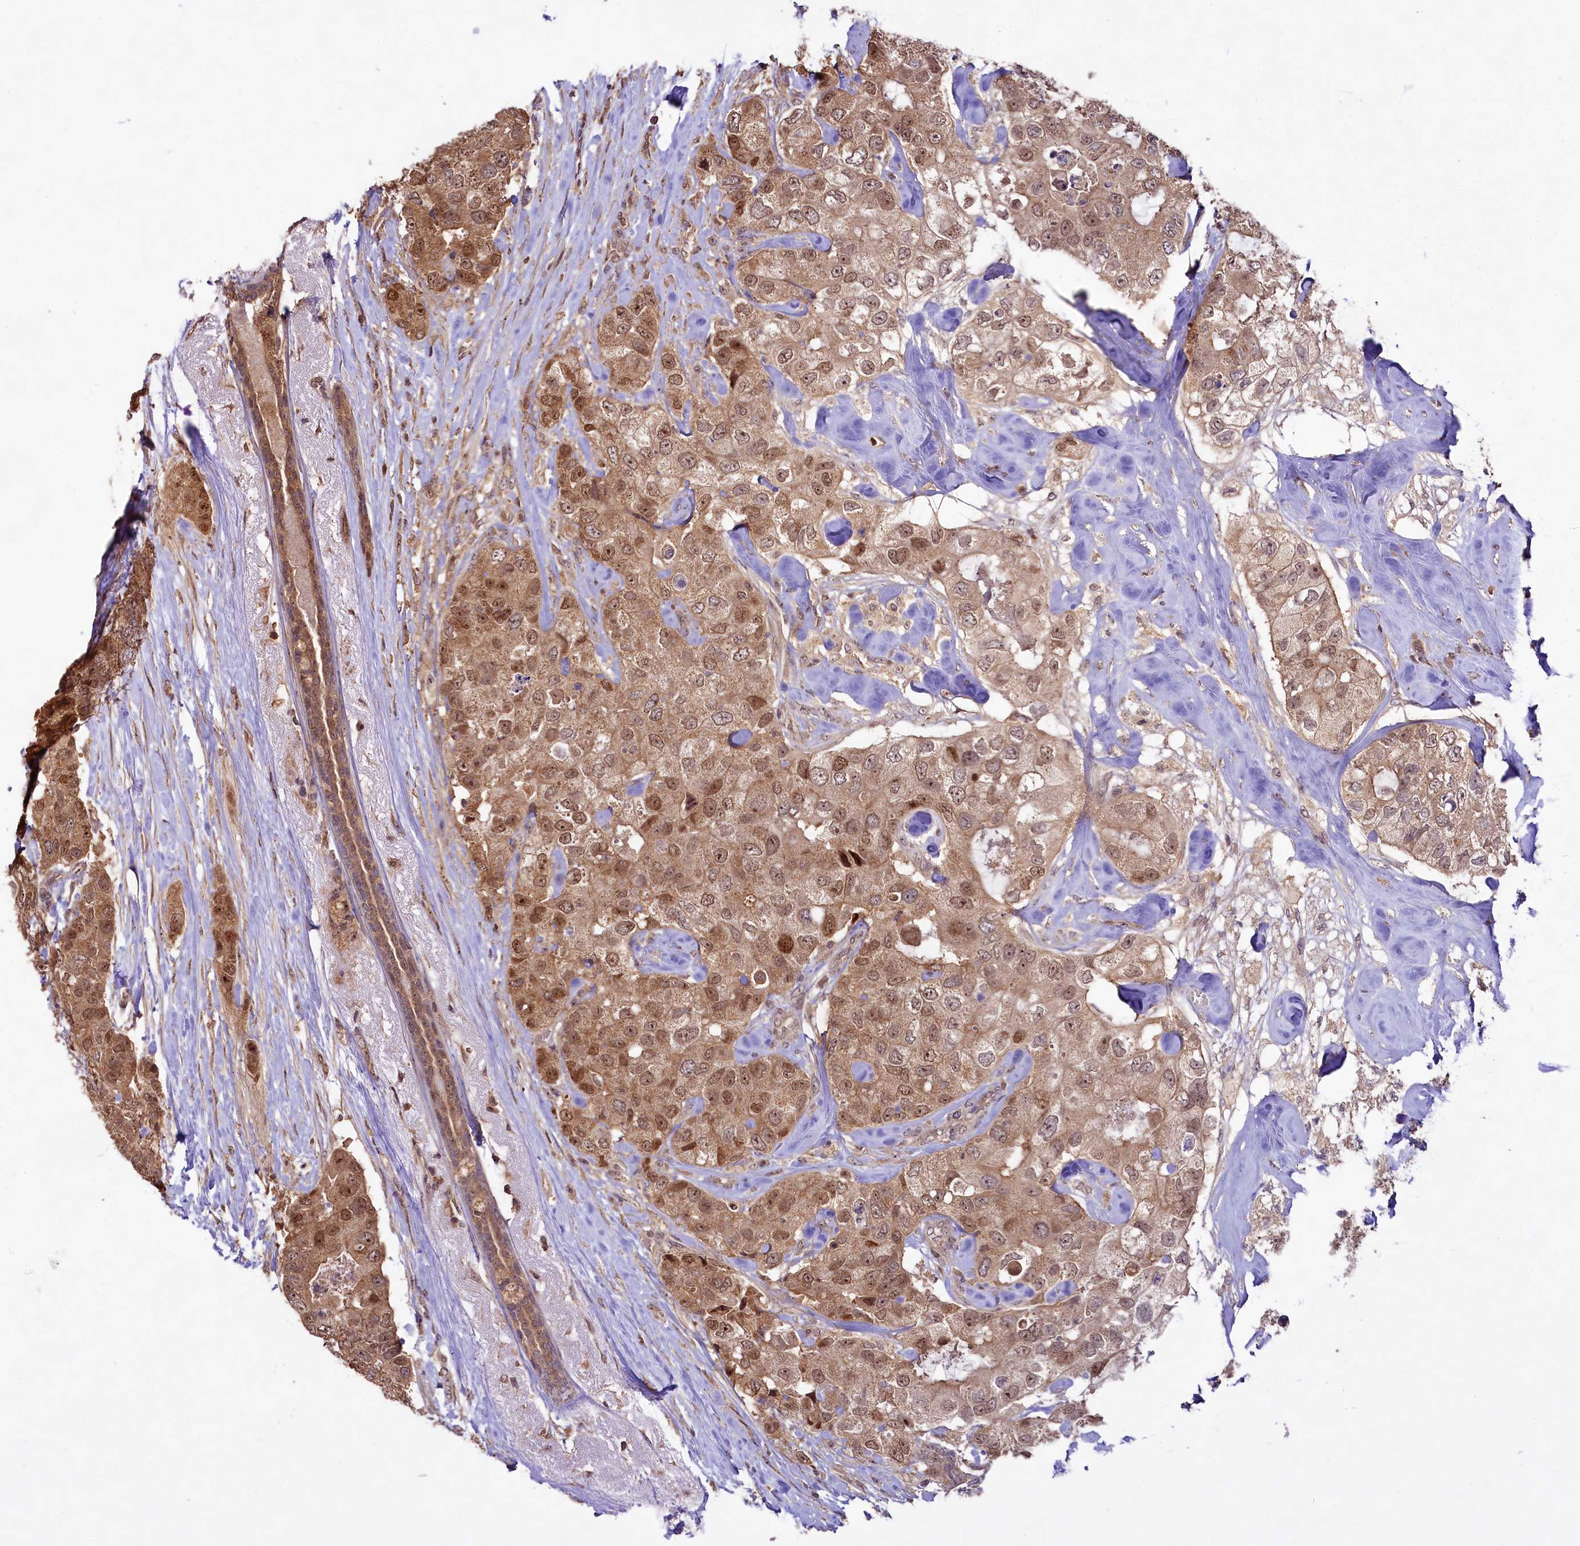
{"staining": {"intensity": "moderate", "quantity": ">75%", "location": "cytoplasmic/membranous,nuclear"}, "tissue": "breast cancer", "cell_type": "Tumor cells", "image_type": "cancer", "snomed": [{"axis": "morphology", "description": "Duct carcinoma"}, {"axis": "topography", "description": "Breast"}], "caption": "A histopathology image of breast cancer stained for a protein shows moderate cytoplasmic/membranous and nuclear brown staining in tumor cells.", "gene": "RRP8", "patient": {"sex": "female", "age": 62}}